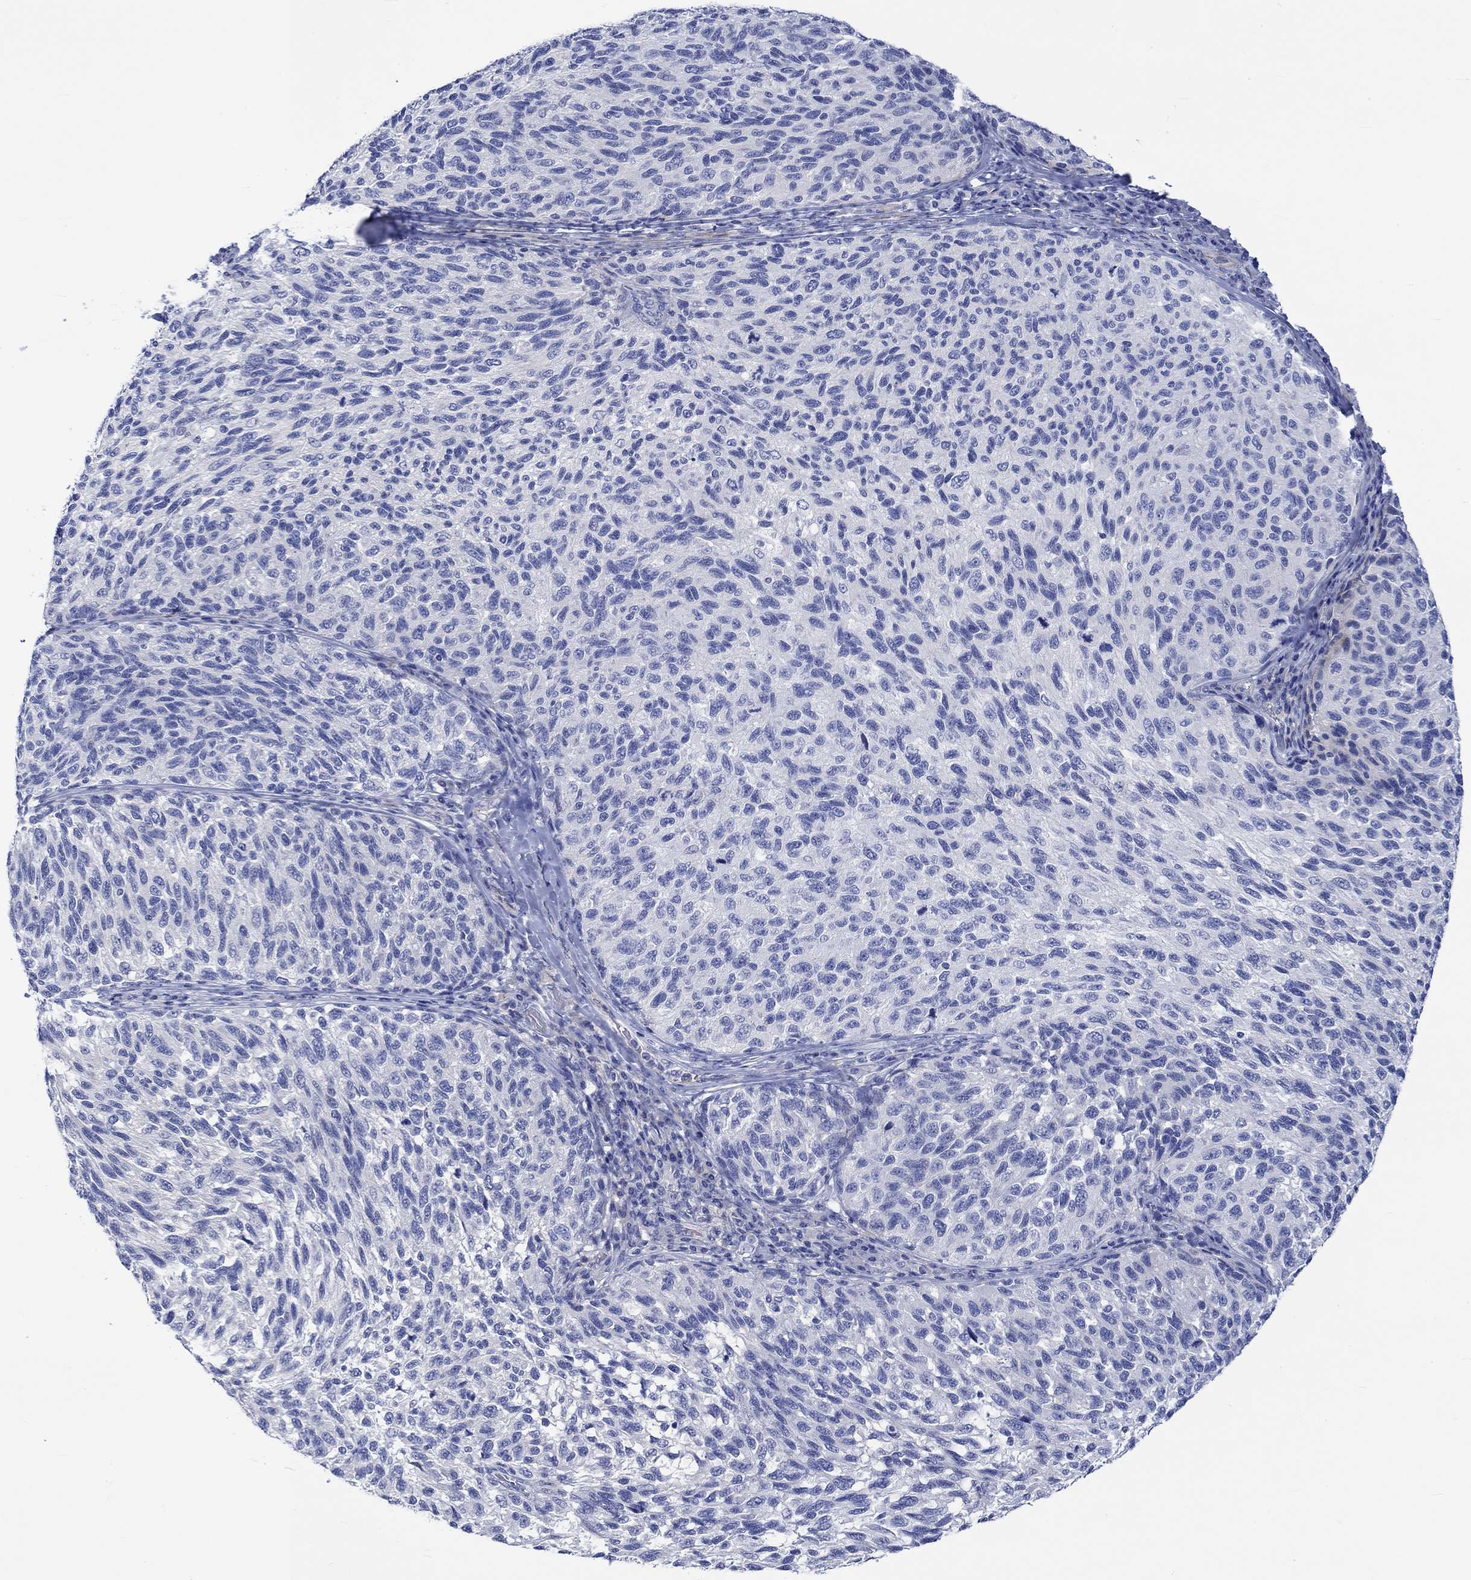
{"staining": {"intensity": "negative", "quantity": "none", "location": "none"}, "tissue": "melanoma", "cell_type": "Tumor cells", "image_type": "cancer", "snomed": [{"axis": "morphology", "description": "Malignant melanoma, NOS"}, {"axis": "topography", "description": "Skin"}], "caption": "Tumor cells show no significant protein positivity in melanoma.", "gene": "NRIP3", "patient": {"sex": "female", "age": 73}}